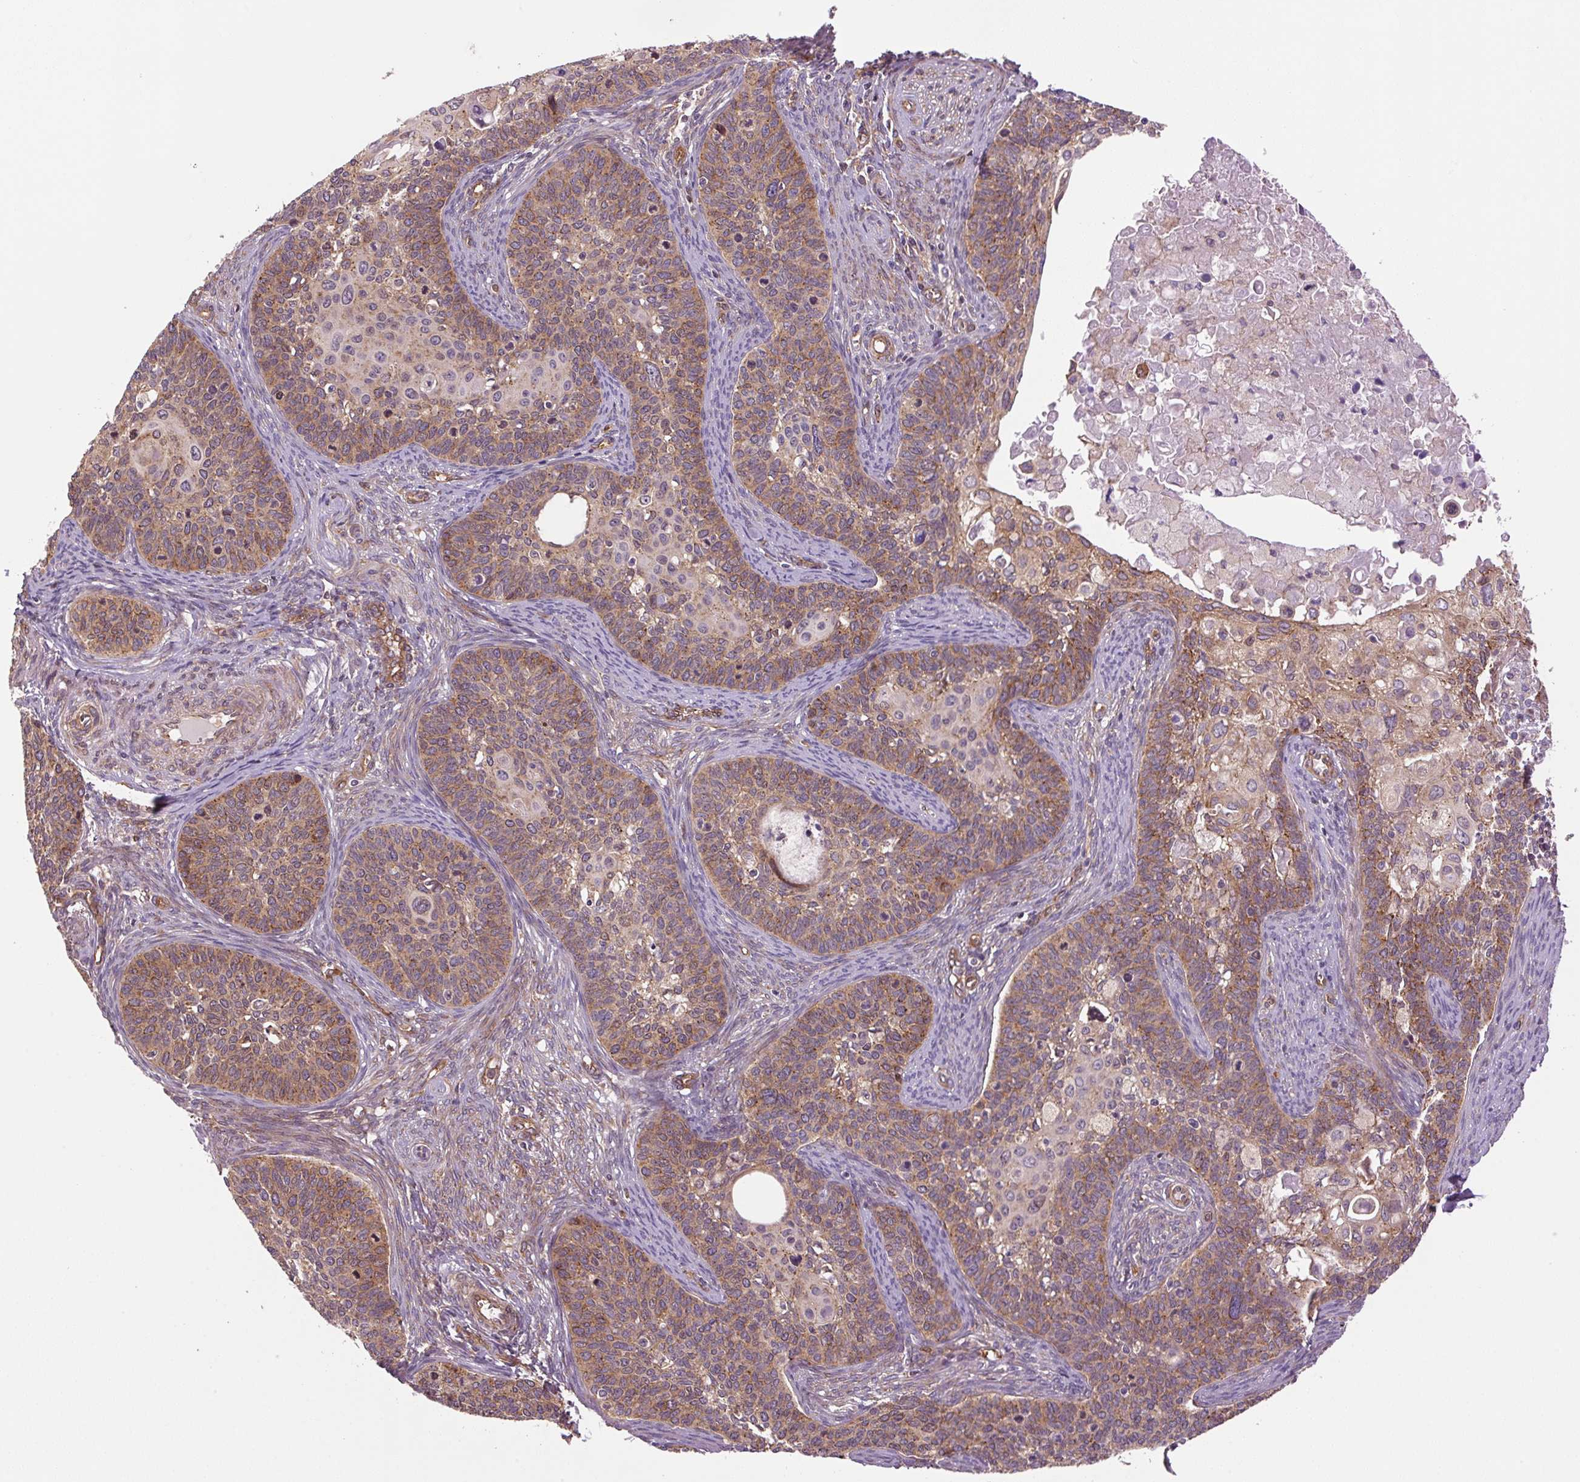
{"staining": {"intensity": "moderate", "quantity": ">75%", "location": "cytoplasmic/membranous"}, "tissue": "cervical cancer", "cell_type": "Tumor cells", "image_type": "cancer", "snomed": [{"axis": "morphology", "description": "Squamous cell carcinoma, NOS"}, {"axis": "topography", "description": "Cervix"}], "caption": "Cervical squamous cell carcinoma tissue demonstrates moderate cytoplasmic/membranous staining in about >75% of tumor cells, visualized by immunohistochemistry.", "gene": "SEPTIN10", "patient": {"sex": "female", "age": 33}}